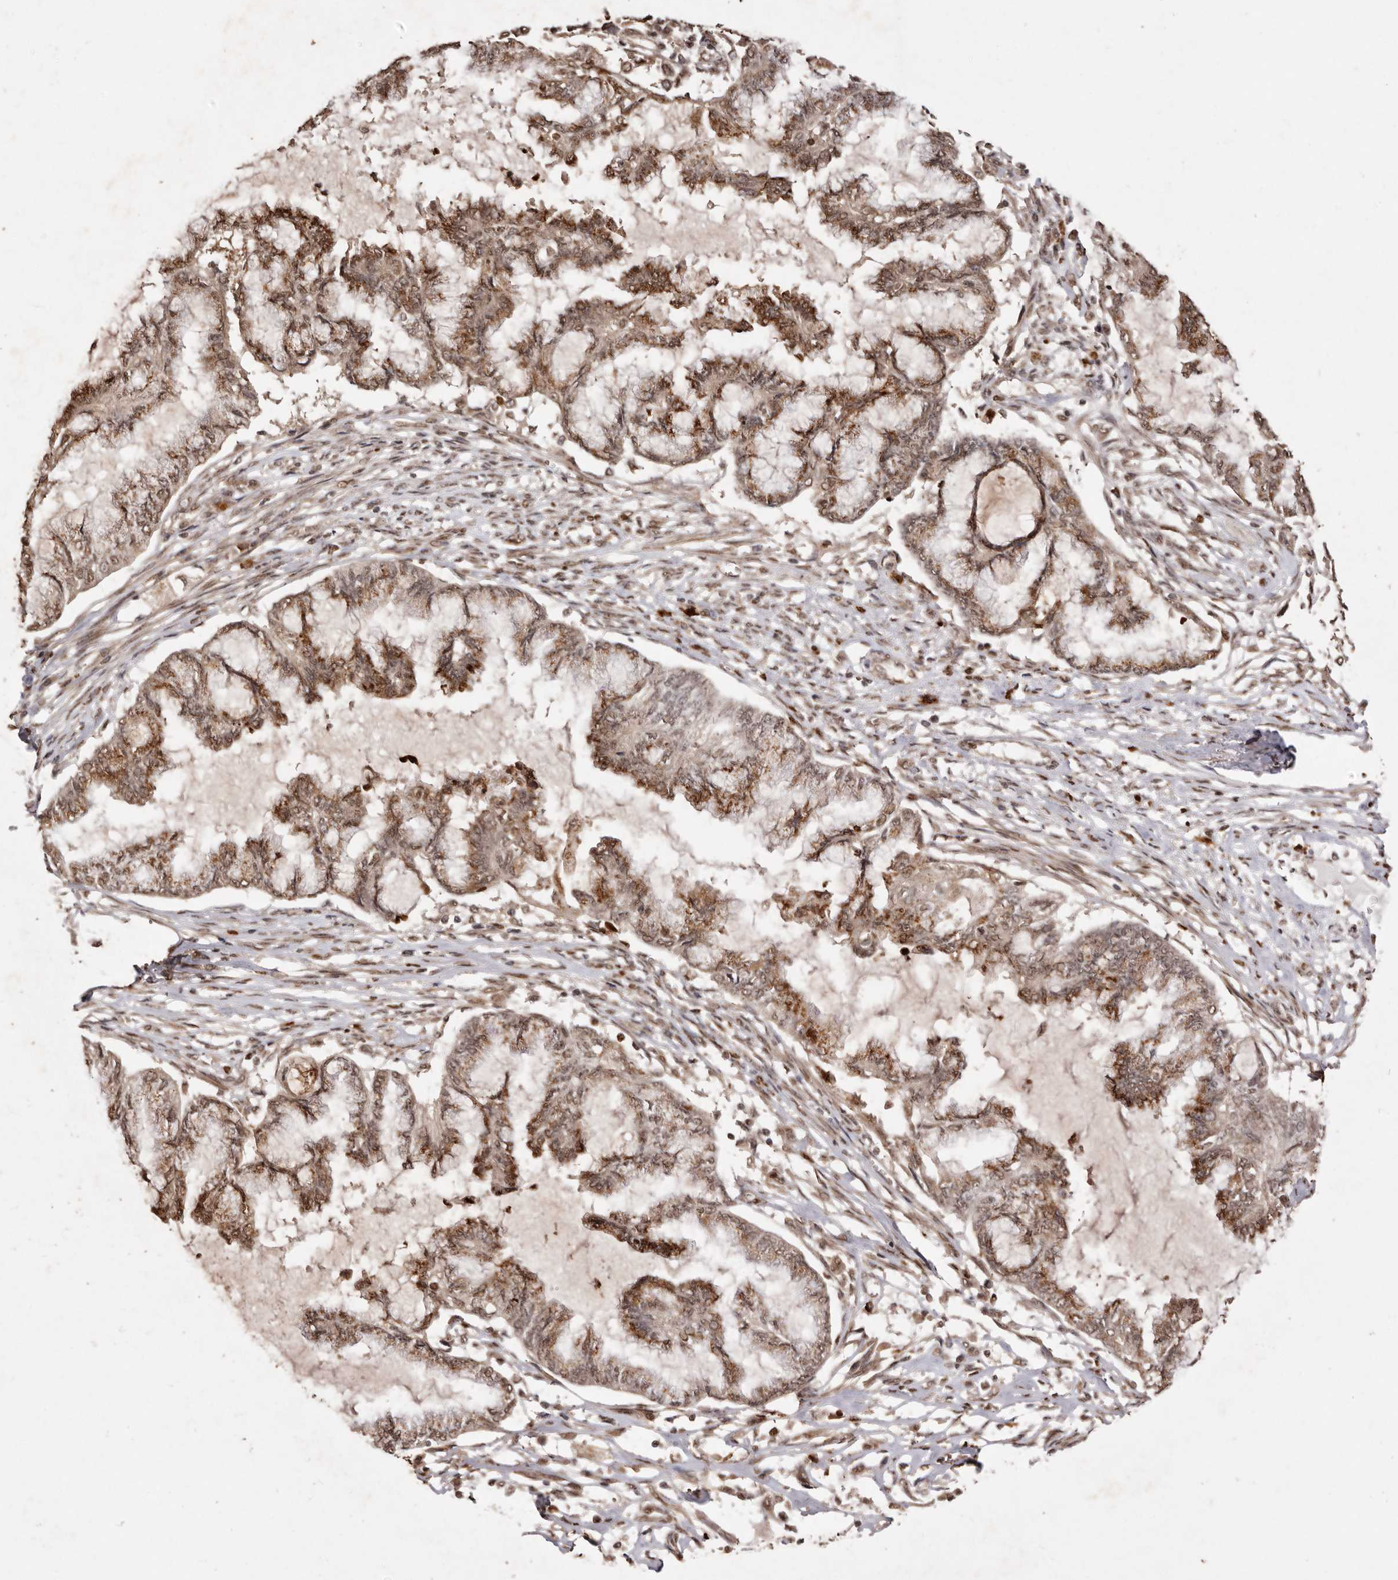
{"staining": {"intensity": "moderate", "quantity": ">75%", "location": "cytoplasmic/membranous,nuclear"}, "tissue": "endometrial cancer", "cell_type": "Tumor cells", "image_type": "cancer", "snomed": [{"axis": "morphology", "description": "Adenocarcinoma, NOS"}, {"axis": "topography", "description": "Endometrium"}], "caption": "DAB immunohistochemical staining of endometrial cancer (adenocarcinoma) demonstrates moderate cytoplasmic/membranous and nuclear protein staining in about >75% of tumor cells.", "gene": "NOTCH1", "patient": {"sex": "female", "age": 86}}